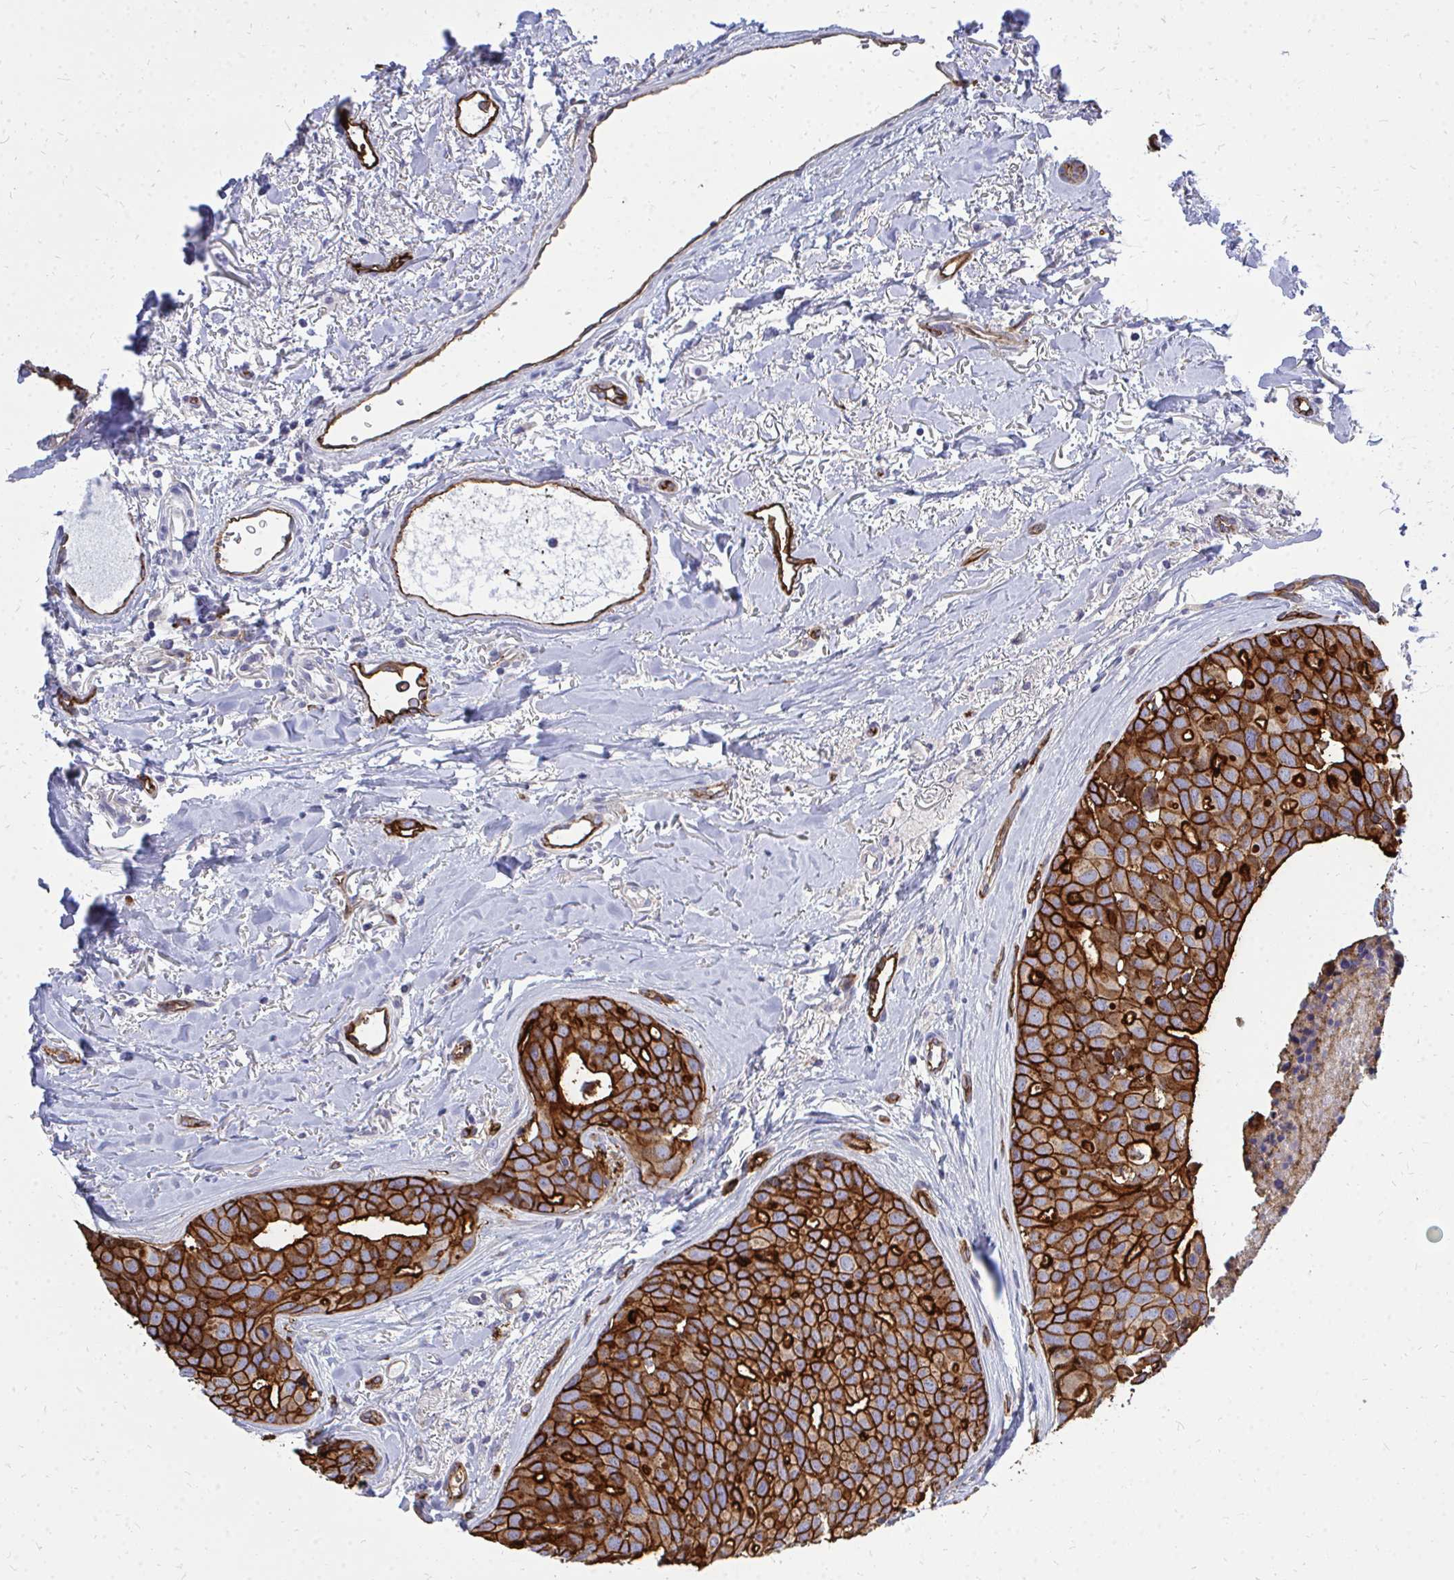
{"staining": {"intensity": "strong", "quantity": ">75%", "location": "cytoplasmic/membranous"}, "tissue": "breast cancer", "cell_type": "Tumor cells", "image_type": "cancer", "snomed": [{"axis": "morphology", "description": "Duct carcinoma"}, {"axis": "topography", "description": "Breast"}], "caption": "Breast cancer tissue reveals strong cytoplasmic/membranous positivity in about >75% of tumor cells, visualized by immunohistochemistry.", "gene": "MARCKSL1", "patient": {"sex": "female", "age": 54}}